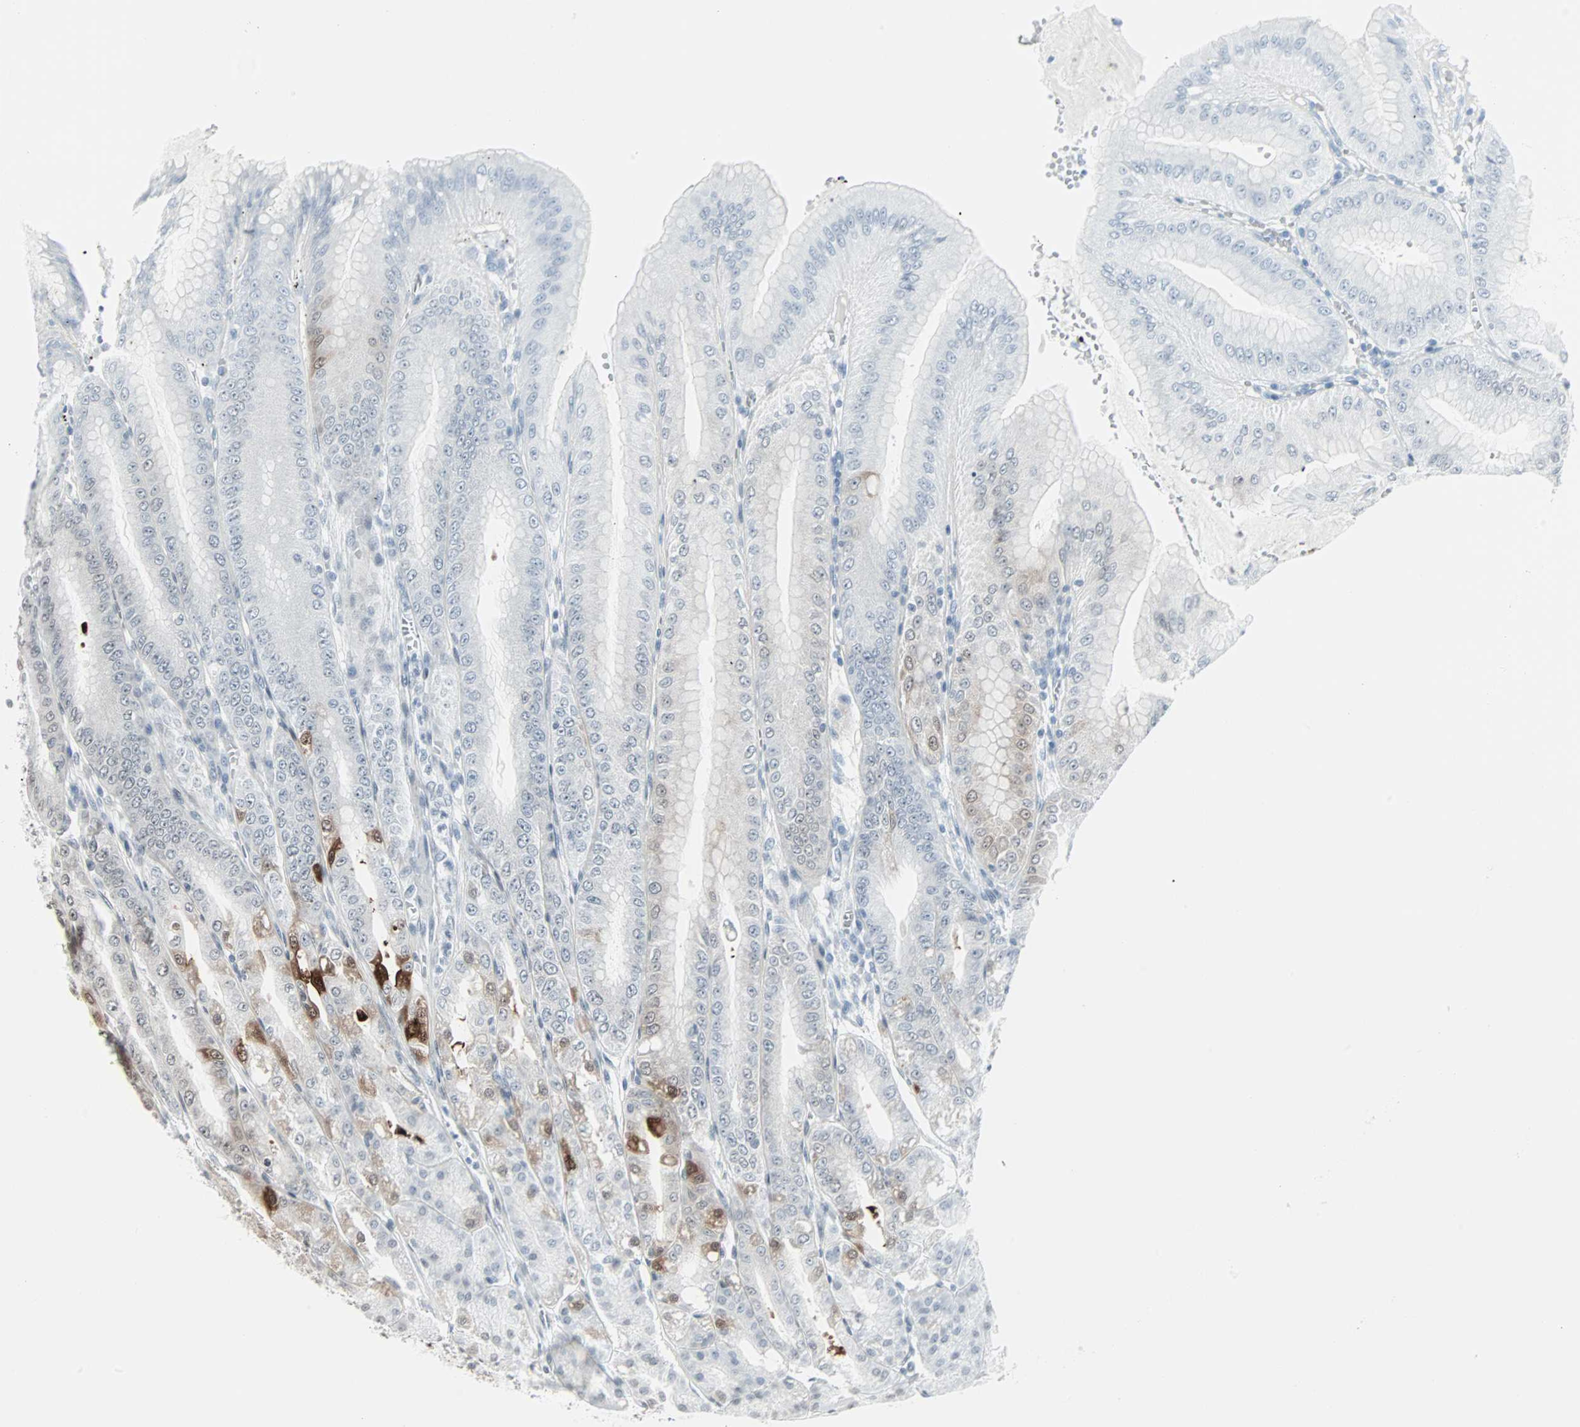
{"staining": {"intensity": "moderate", "quantity": "<25%", "location": "cytoplasmic/membranous,nuclear"}, "tissue": "stomach", "cell_type": "Glandular cells", "image_type": "normal", "snomed": [{"axis": "morphology", "description": "Normal tissue, NOS"}, {"axis": "topography", "description": "Stomach, lower"}], "caption": "Protein positivity by immunohistochemistry demonstrates moderate cytoplasmic/membranous,nuclear positivity in about <25% of glandular cells in benign stomach. Using DAB (3,3'-diaminobenzidine) (brown) and hematoxylin (blue) stains, captured at high magnification using brightfield microscopy.", "gene": "CBLC", "patient": {"sex": "male", "age": 71}}